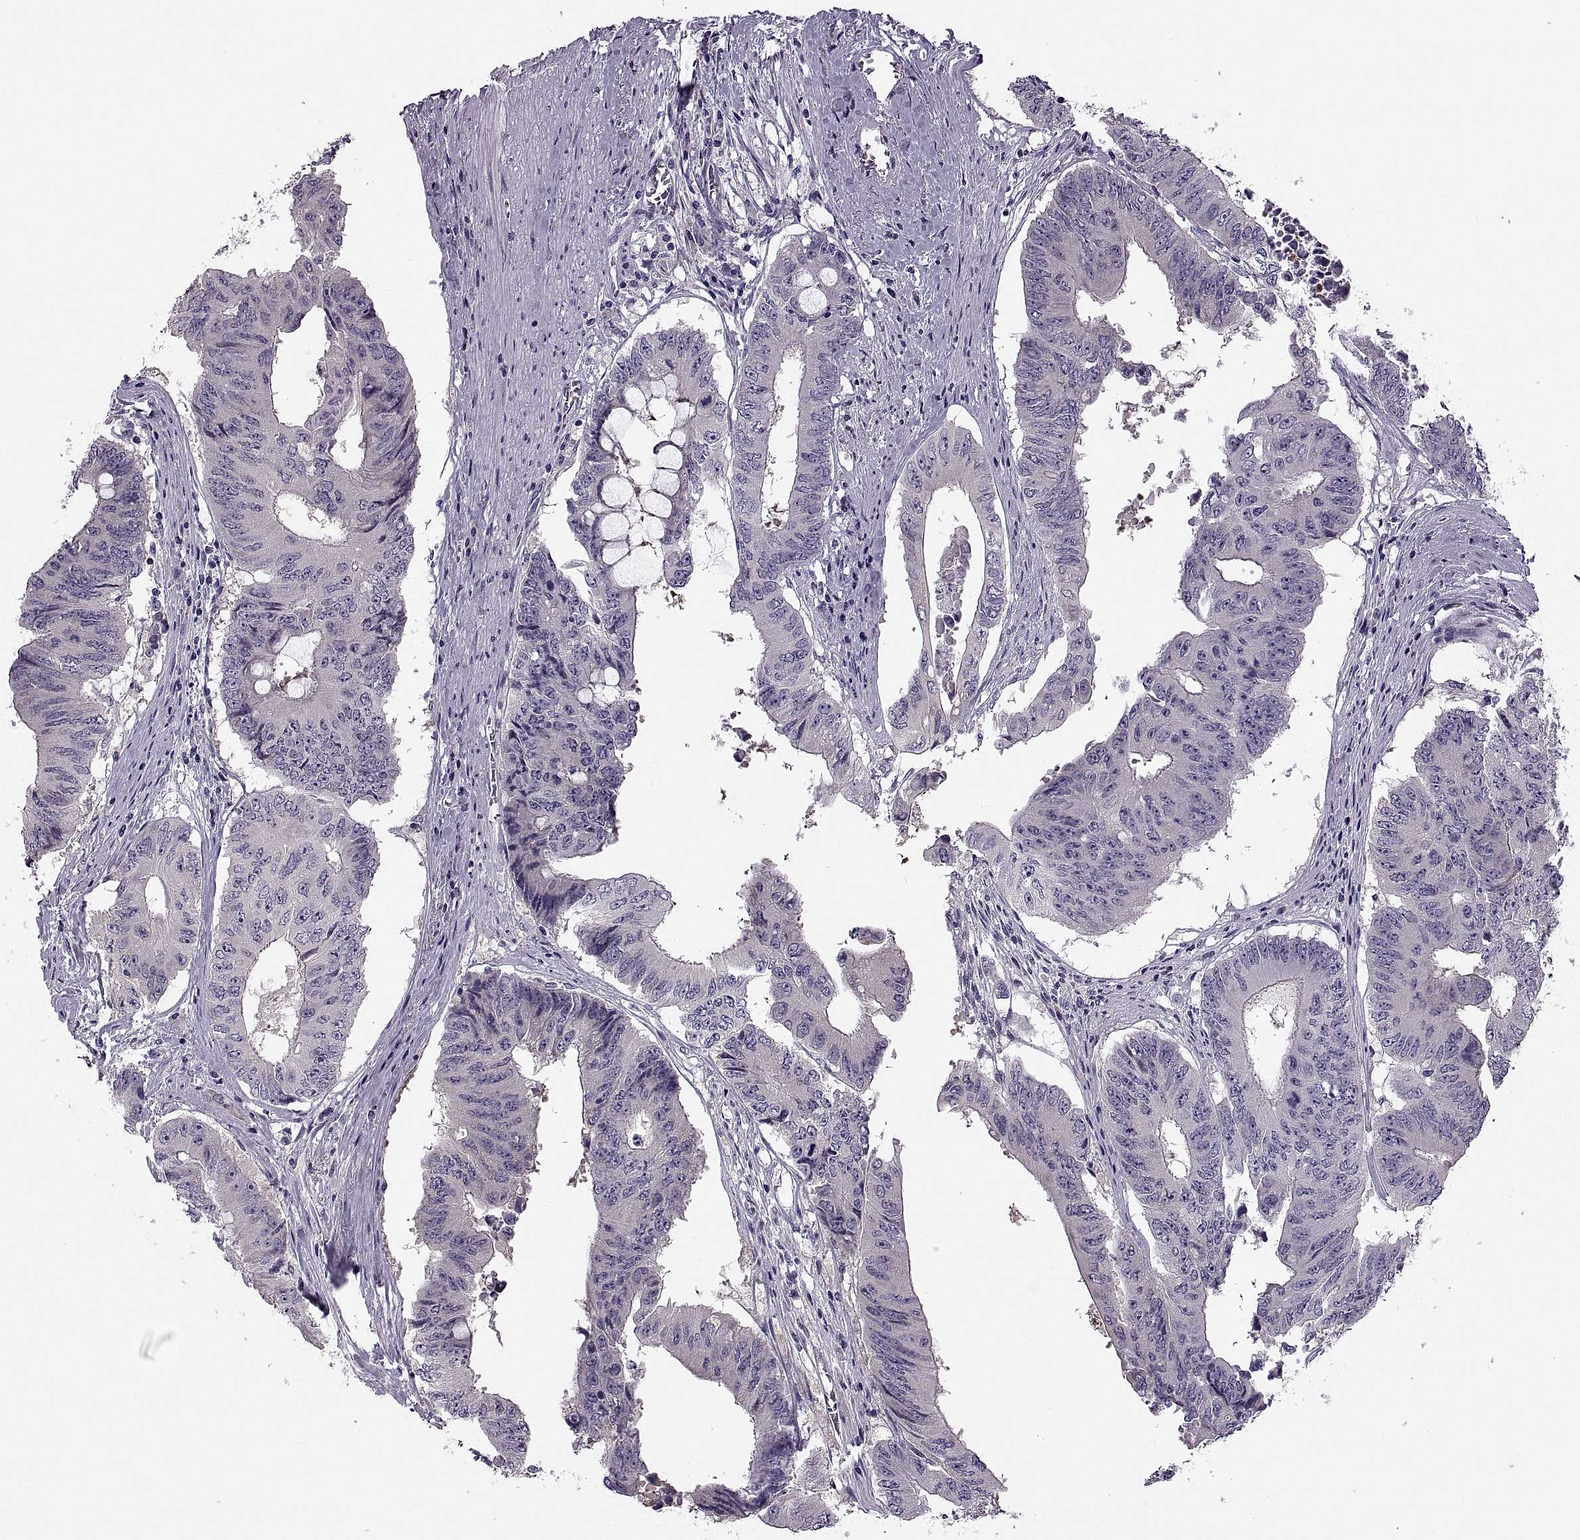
{"staining": {"intensity": "negative", "quantity": "none", "location": "none"}, "tissue": "colorectal cancer", "cell_type": "Tumor cells", "image_type": "cancer", "snomed": [{"axis": "morphology", "description": "Adenocarcinoma, NOS"}, {"axis": "topography", "description": "Rectum"}], "caption": "Immunohistochemistry (IHC) photomicrograph of human colorectal cancer stained for a protein (brown), which exhibits no staining in tumor cells.", "gene": "PRSS54", "patient": {"sex": "male", "age": 59}}